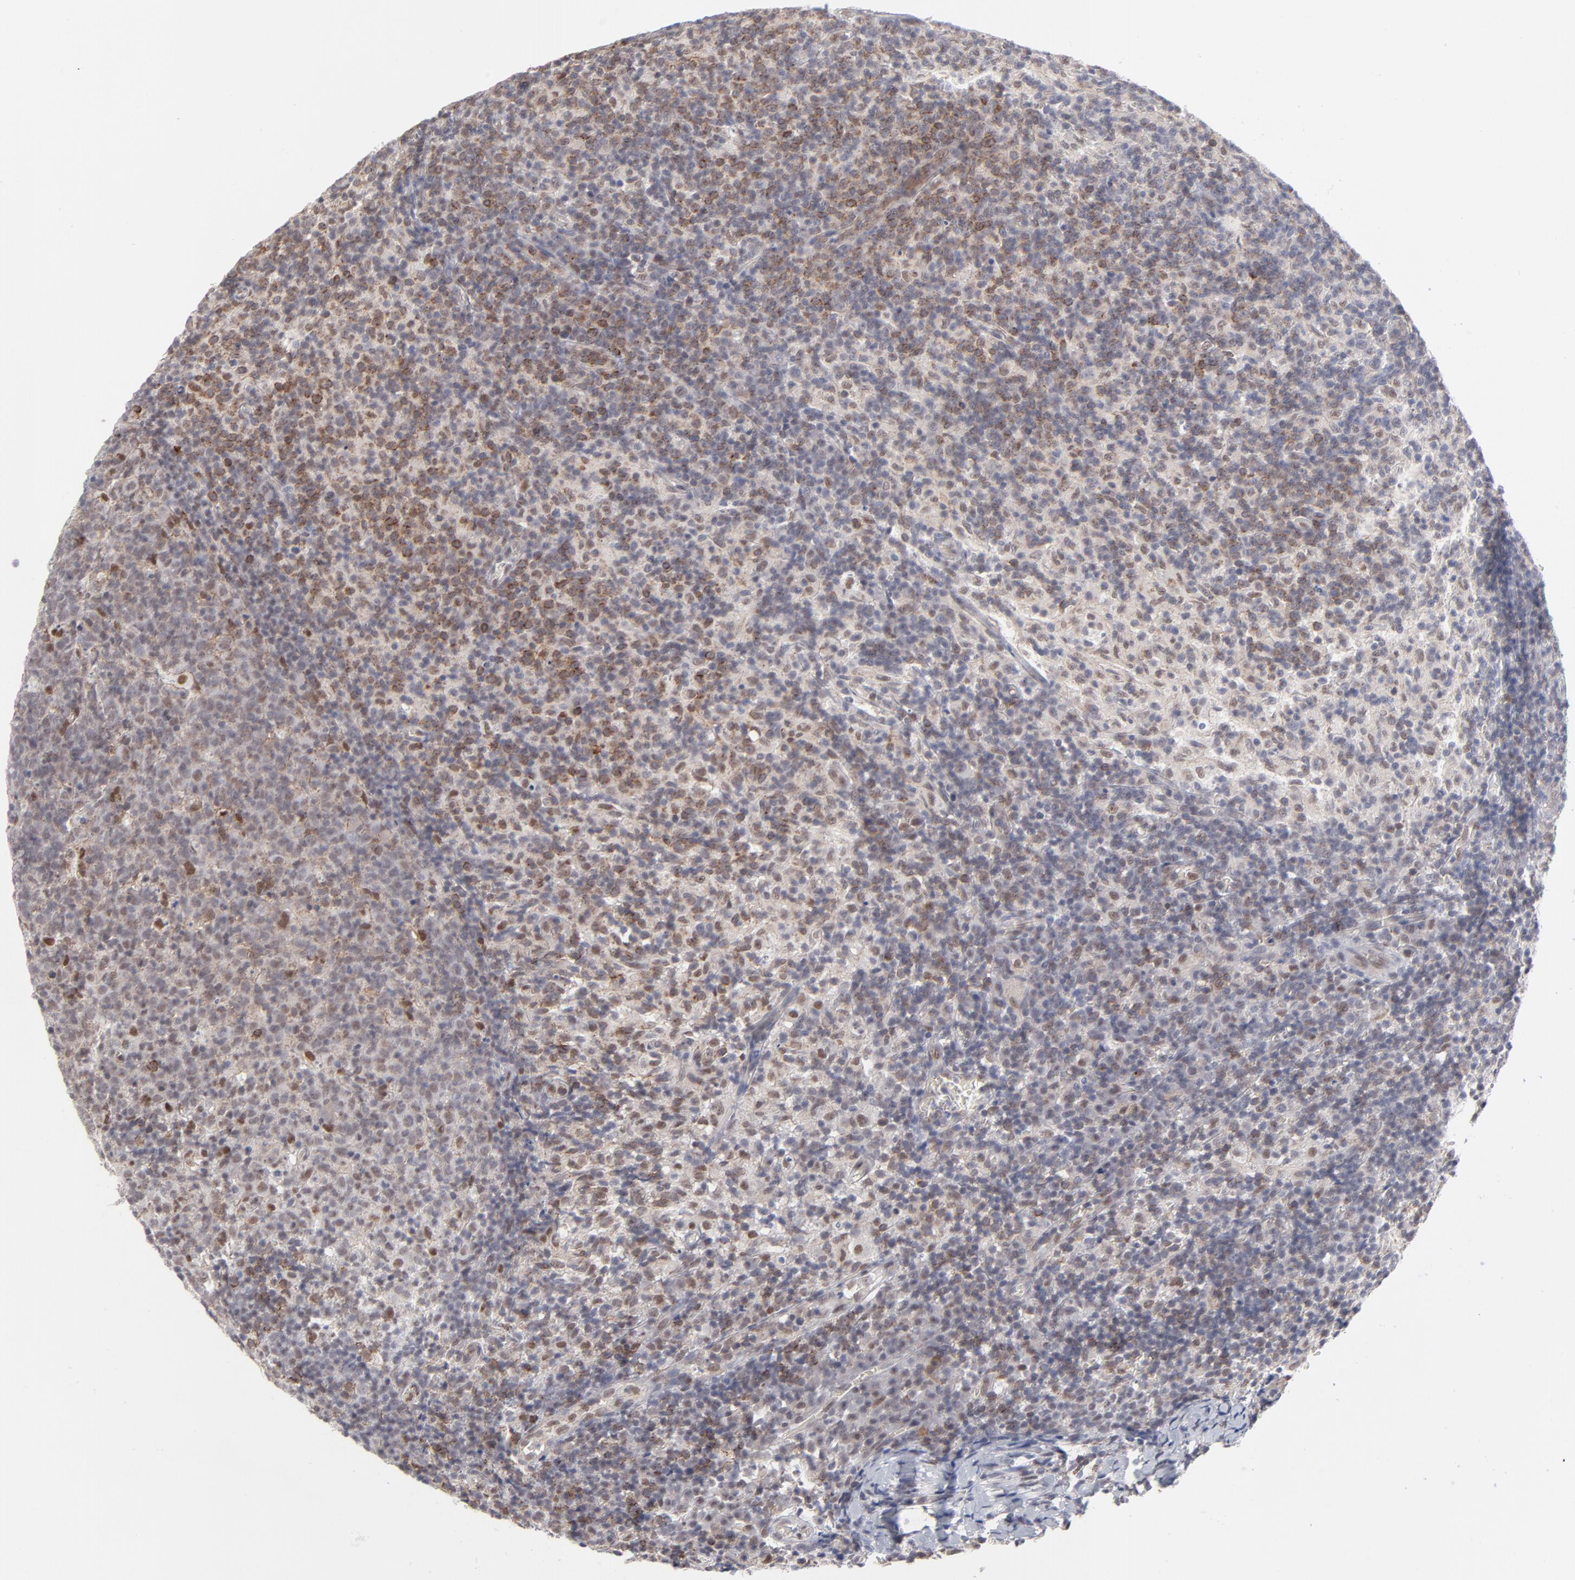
{"staining": {"intensity": "moderate", "quantity": "25%-75%", "location": "cytoplasmic/membranous,nuclear"}, "tissue": "lymph node", "cell_type": "Germinal center cells", "image_type": "normal", "snomed": [{"axis": "morphology", "description": "Normal tissue, NOS"}, {"axis": "morphology", "description": "Inflammation, NOS"}, {"axis": "topography", "description": "Lymph node"}], "caption": "Immunohistochemical staining of normal lymph node exhibits 25%-75% levels of moderate cytoplasmic/membranous,nuclear protein staining in approximately 25%-75% of germinal center cells.", "gene": "NBN", "patient": {"sex": "male", "age": 55}}